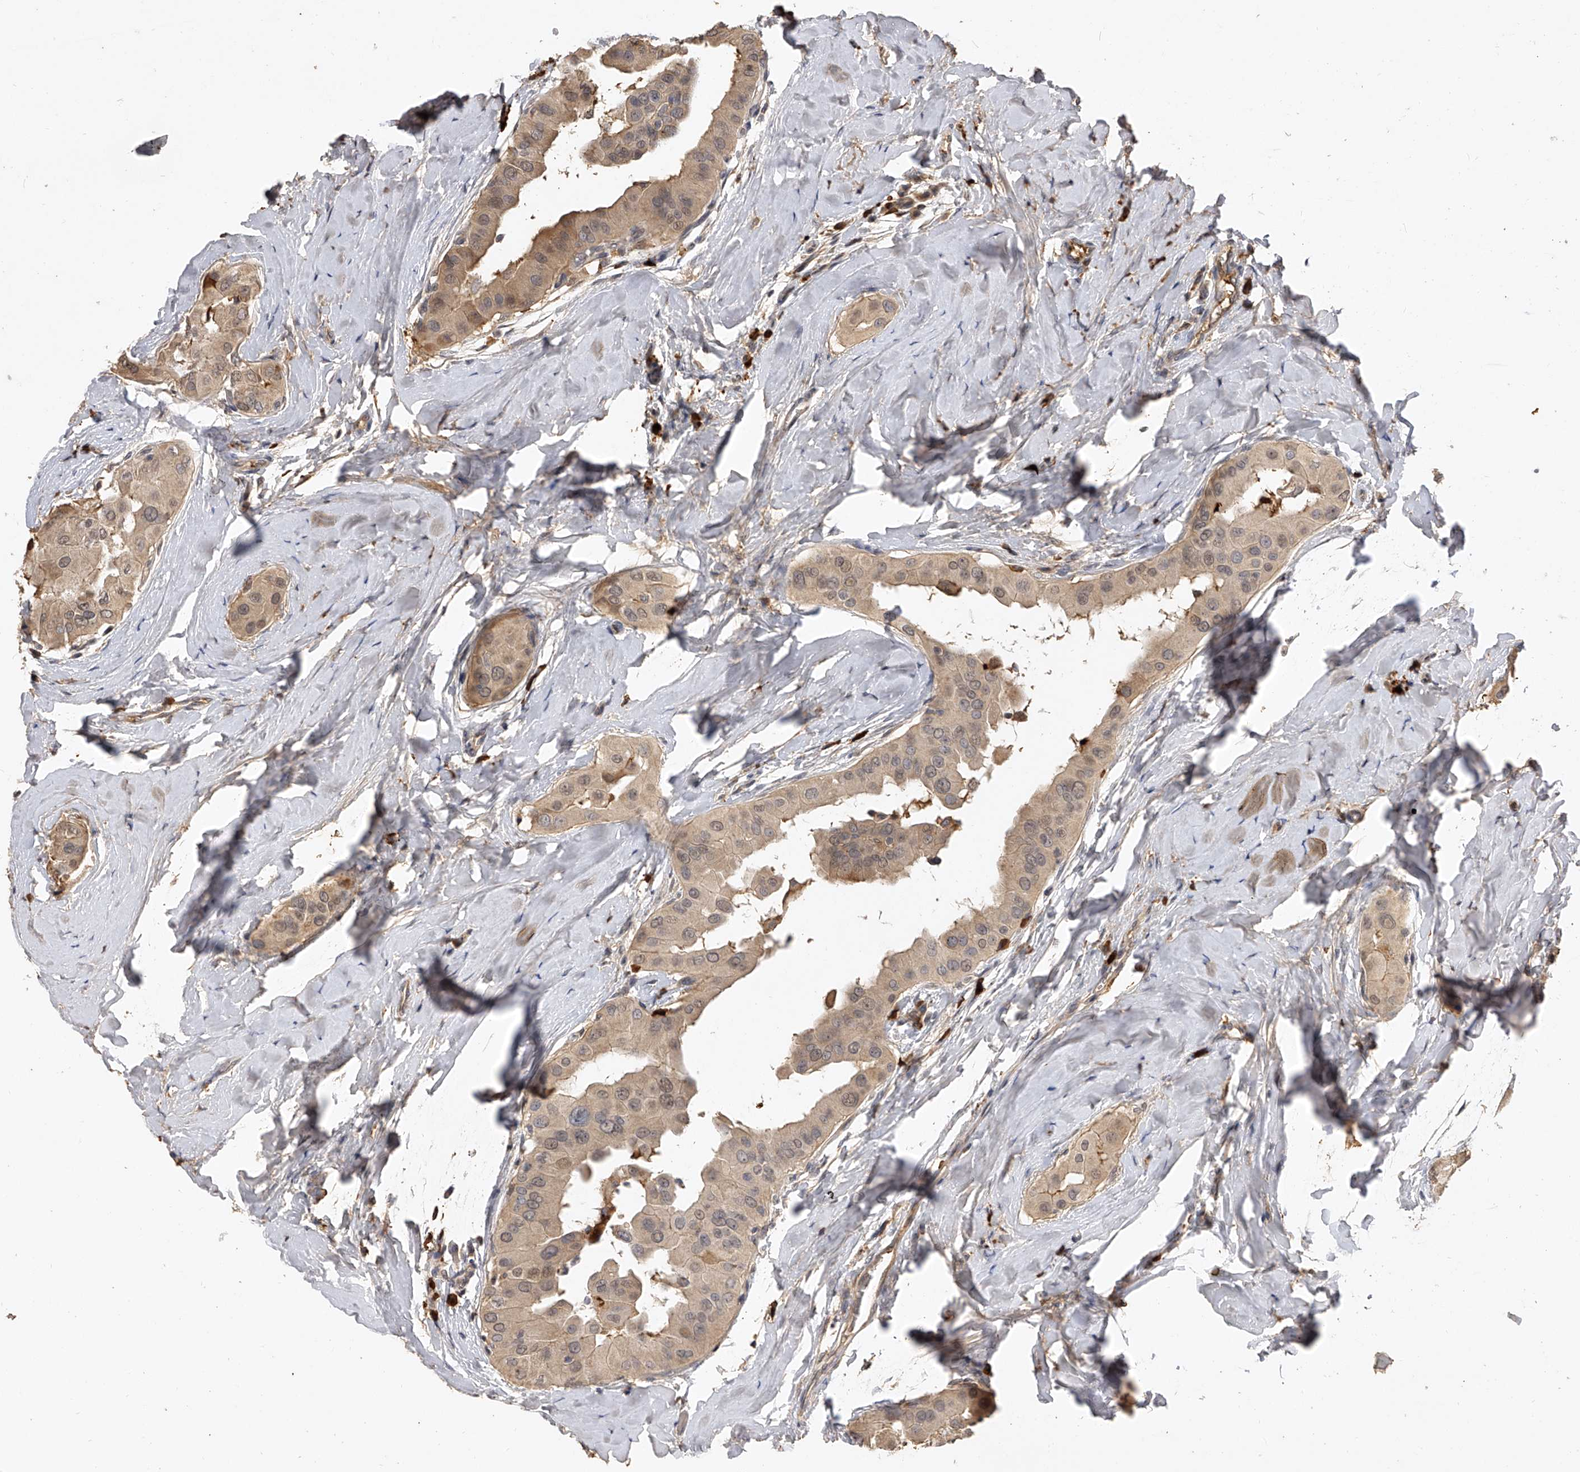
{"staining": {"intensity": "weak", "quantity": ">75%", "location": "cytoplasmic/membranous,nuclear"}, "tissue": "thyroid cancer", "cell_type": "Tumor cells", "image_type": "cancer", "snomed": [{"axis": "morphology", "description": "Papillary adenocarcinoma, NOS"}, {"axis": "topography", "description": "Thyroid gland"}], "caption": "DAB (3,3'-diaminobenzidine) immunohistochemical staining of human thyroid cancer (papillary adenocarcinoma) exhibits weak cytoplasmic/membranous and nuclear protein staining in approximately >75% of tumor cells.", "gene": "CFAP410", "patient": {"sex": "male", "age": 33}}